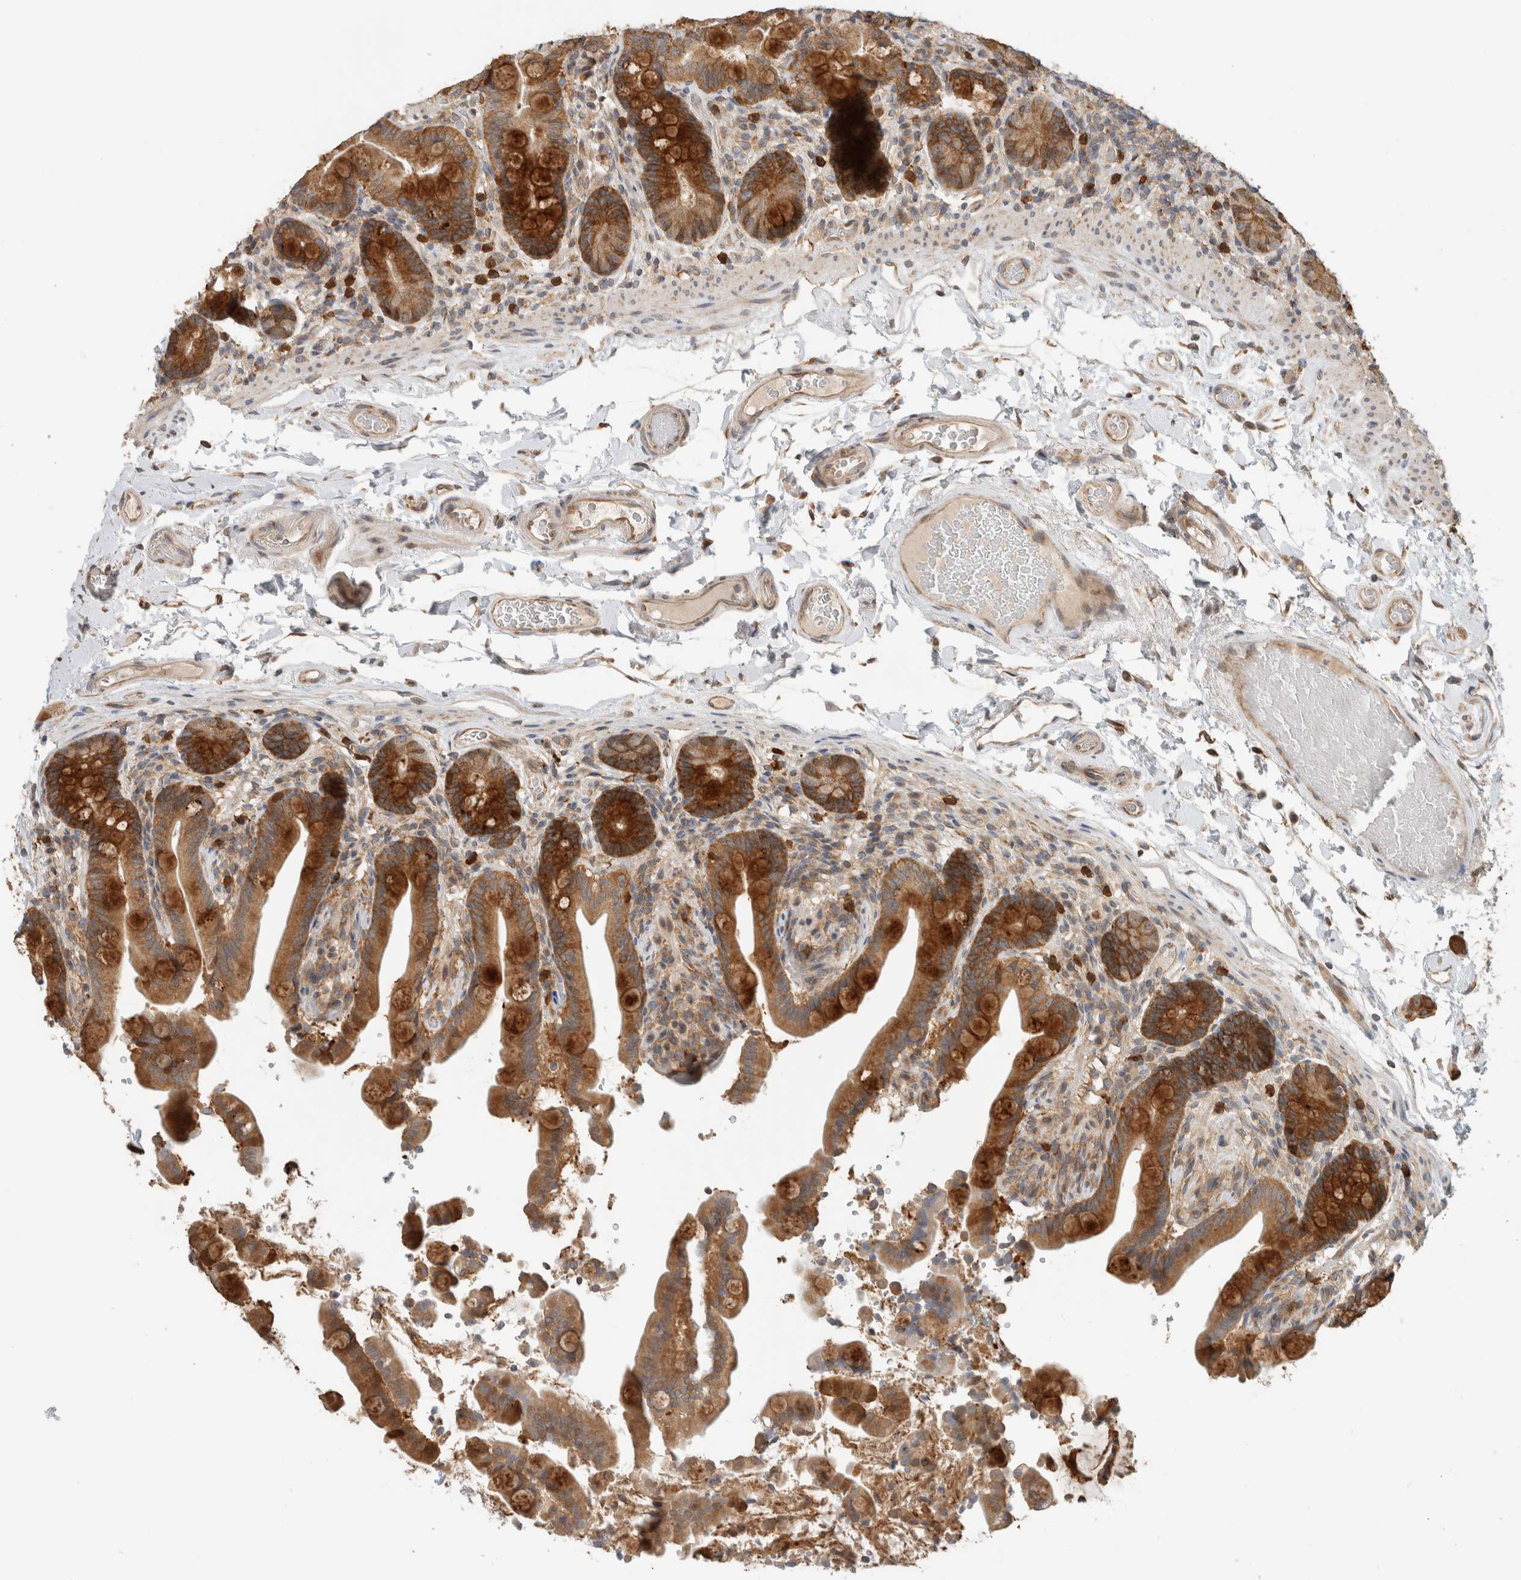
{"staining": {"intensity": "moderate", "quantity": ">75%", "location": "cytoplasmic/membranous"}, "tissue": "colon", "cell_type": "Endothelial cells", "image_type": "normal", "snomed": [{"axis": "morphology", "description": "Normal tissue, NOS"}, {"axis": "topography", "description": "Smooth muscle"}, {"axis": "topography", "description": "Colon"}], "caption": "DAB immunohistochemical staining of normal human colon displays moderate cytoplasmic/membranous protein expression in about >75% of endothelial cells. The protein of interest is stained brown, and the nuclei are stained in blue (DAB (3,3'-diaminobenzidine) IHC with brightfield microscopy, high magnification).", "gene": "PUM1", "patient": {"sex": "male", "age": 73}}